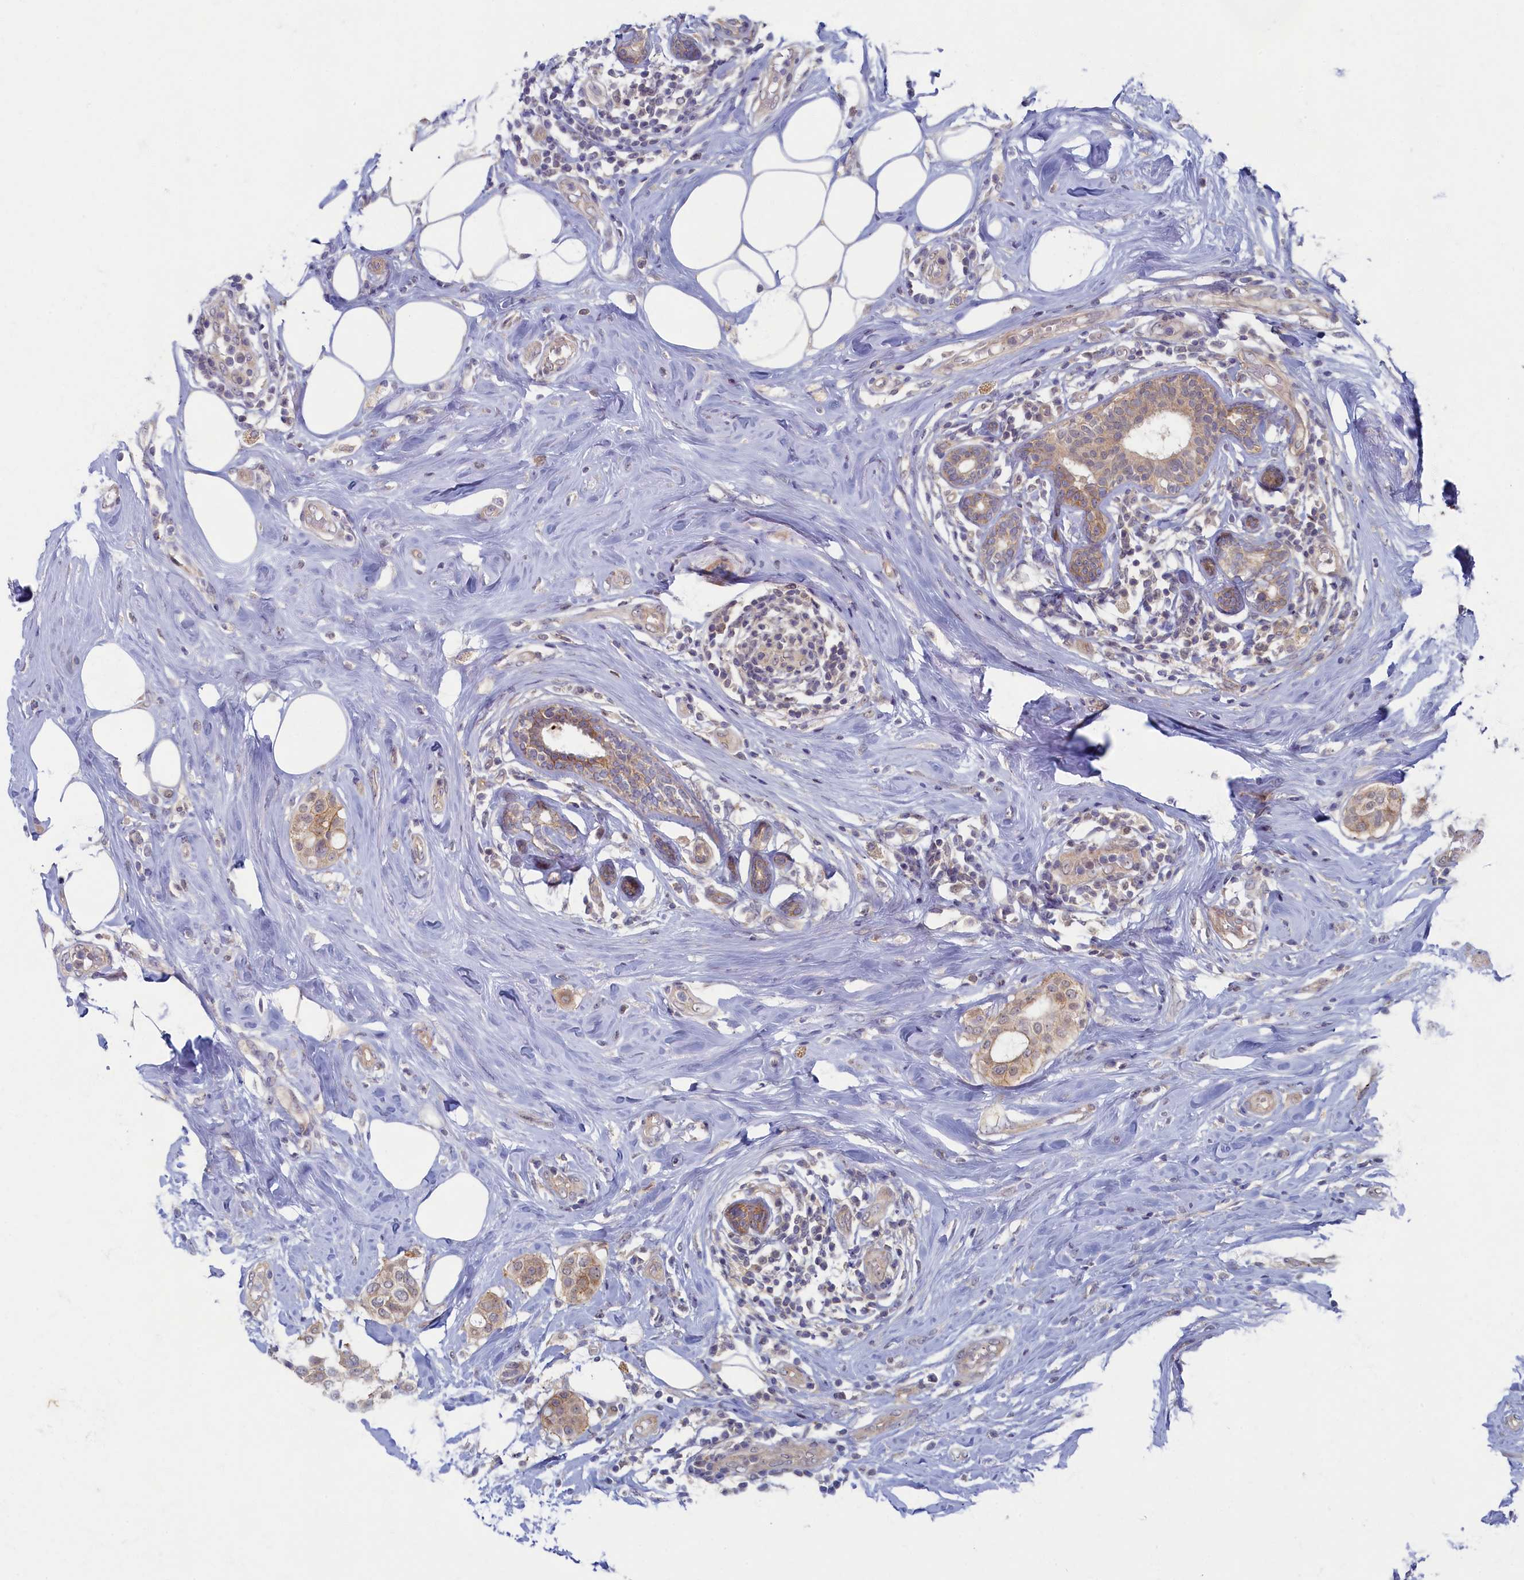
{"staining": {"intensity": "weak", "quantity": "<25%", "location": "cytoplasmic/membranous"}, "tissue": "breast cancer", "cell_type": "Tumor cells", "image_type": "cancer", "snomed": [{"axis": "morphology", "description": "Lobular carcinoma"}, {"axis": "topography", "description": "Breast"}], "caption": "IHC image of breast lobular carcinoma stained for a protein (brown), which shows no positivity in tumor cells. (Stains: DAB immunohistochemistry (IHC) with hematoxylin counter stain, Microscopy: brightfield microscopy at high magnification).", "gene": "WDR59", "patient": {"sex": "female", "age": 51}}